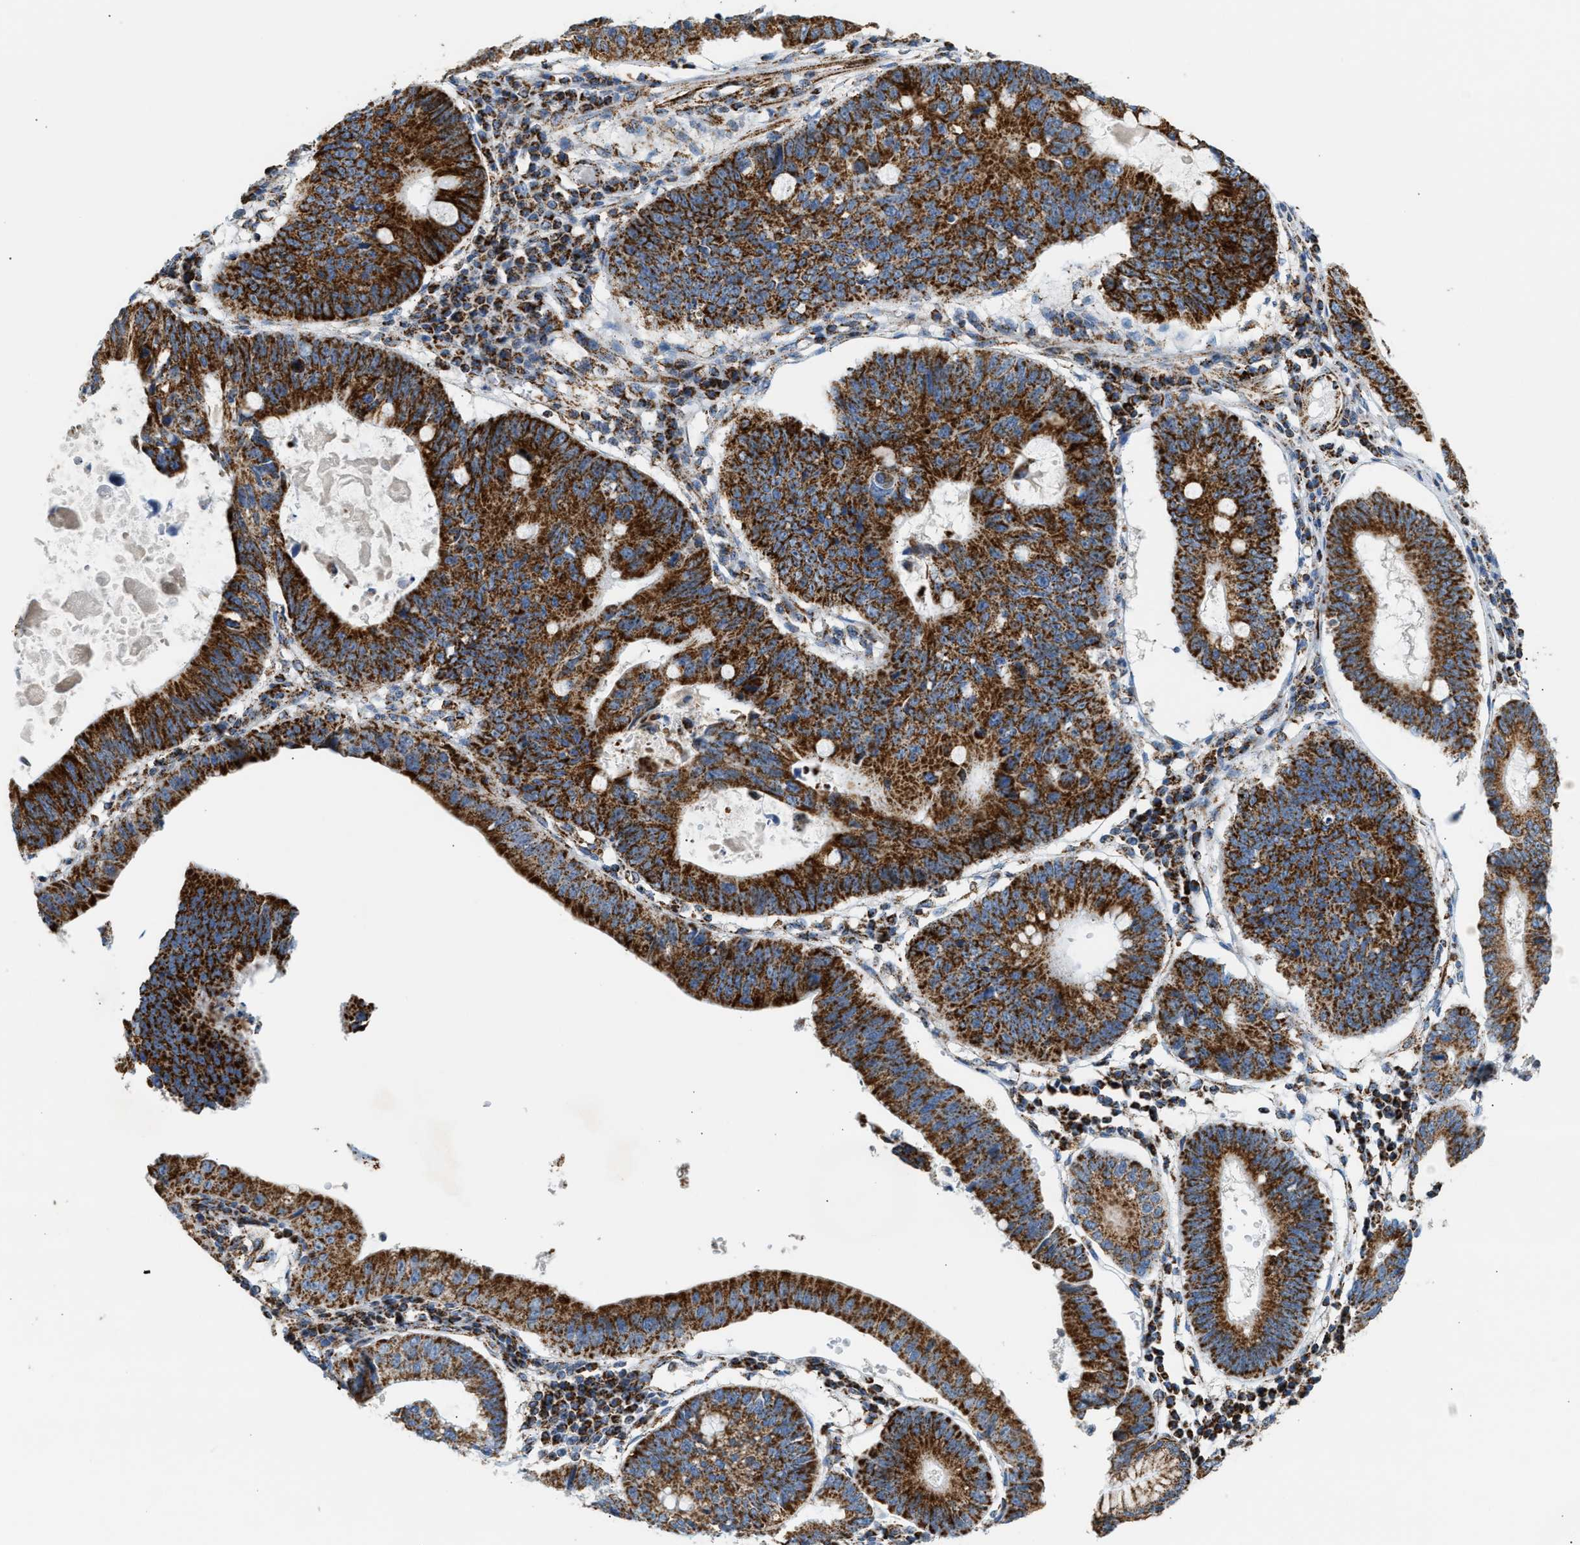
{"staining": {"intensity": "strong", "quantity": ">75%", "location": "cytoplasmic/membranous"}, "tissue": "stomach cancer", "cell_type": "Tumor cells", "image_type": "cancer", "snomed": [{"axis": "morphology", "description": "Adenocarcinoma, NOS"}, {"axis": "topography", "description": "Stomach"}], "caption": "Human stomach cancer (adenocarcinoma) stained with a brown dye exhibits strong cytoplasmic/membranous positive staining in approximately >75% of tumor cells.", "gene": "OGDH", "patient": {"sex": "male", "age": 59}}